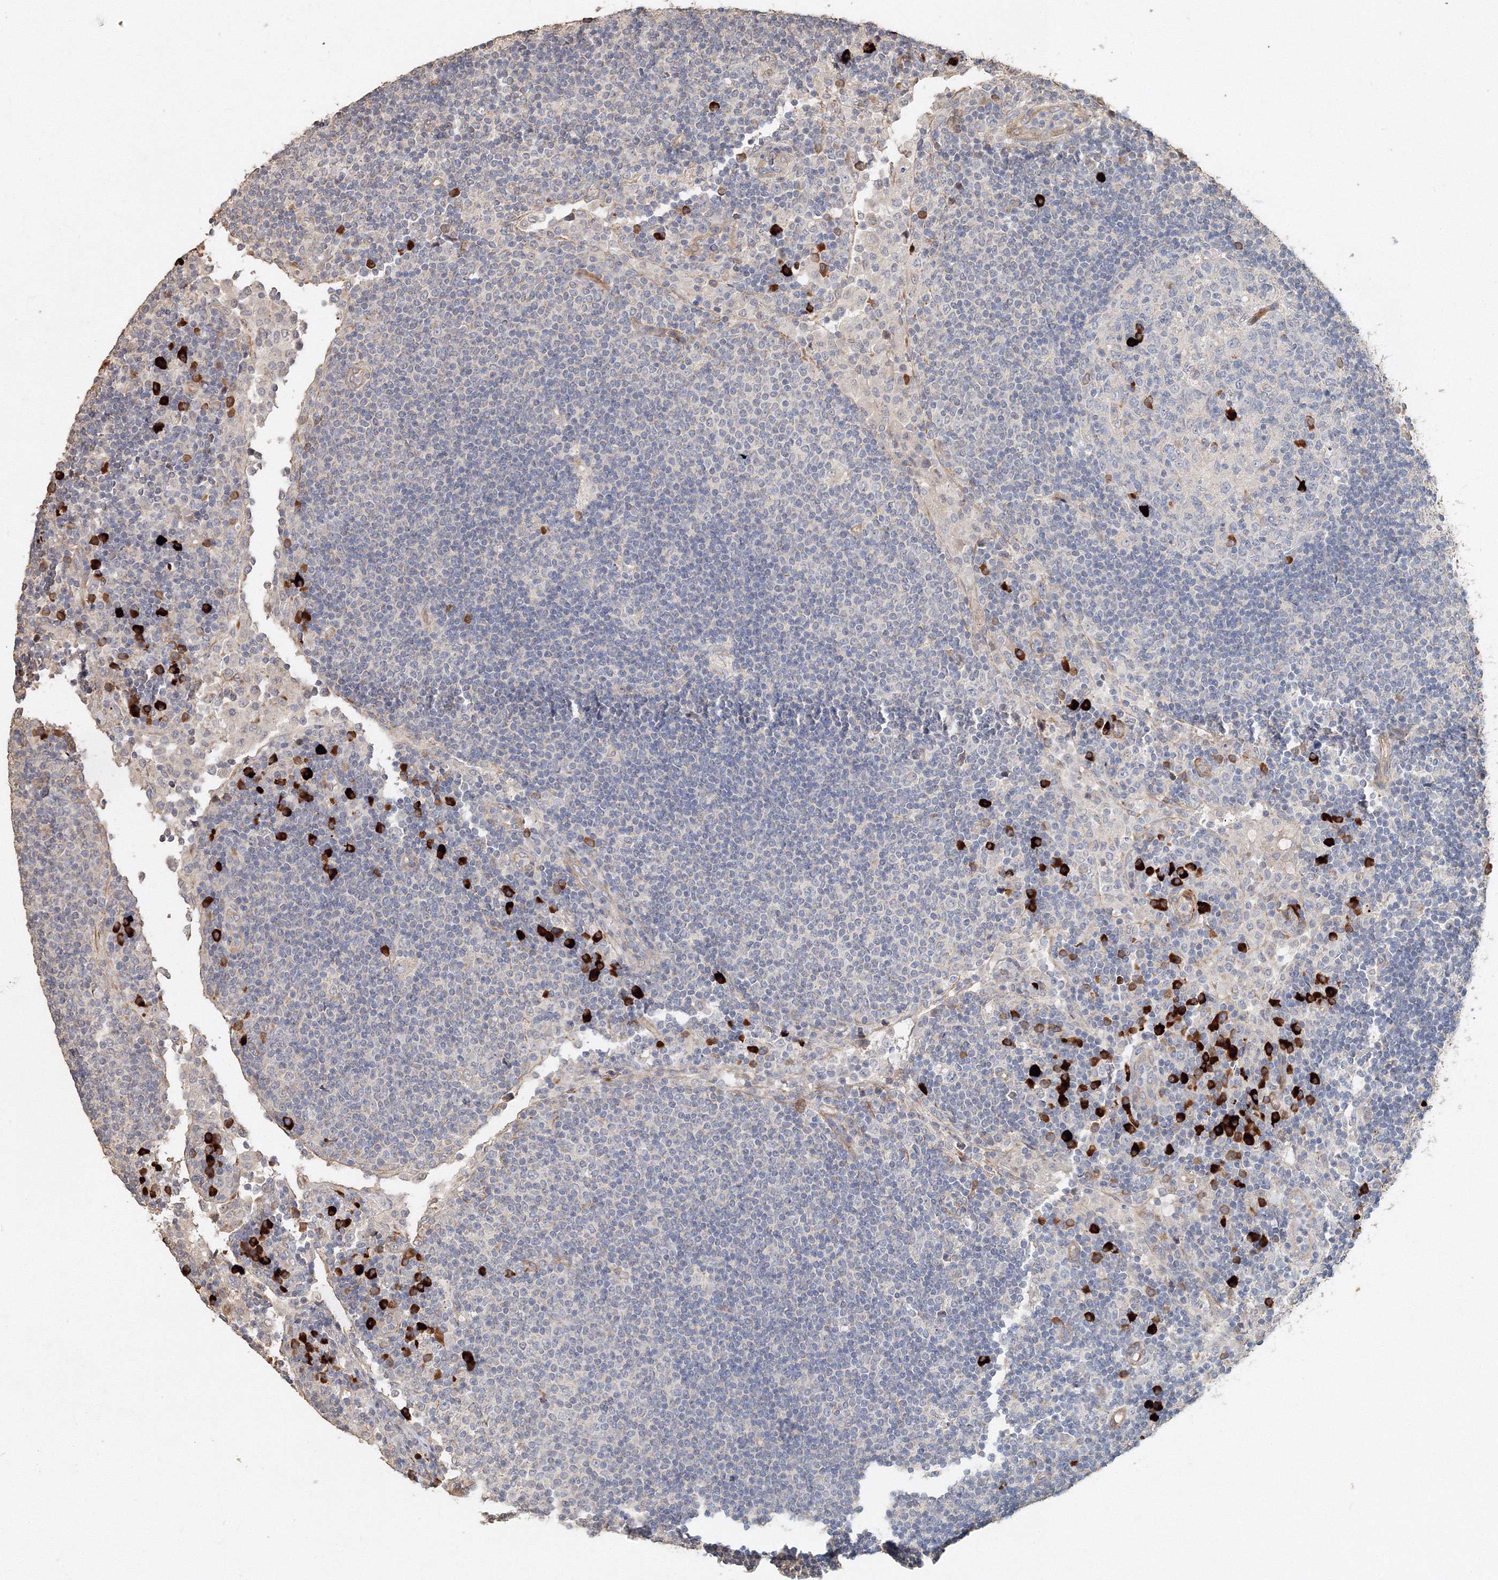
{"staining": {"intensity": "strong", "quantity": "<25%", "location": "cytoplasmic/membranous"}, "tissue": "lymph node", "cell_type": "Germinal center cells", "image_type": "normal", "snomed": [{"axis": "morphology", "description": "Normal tissue, NOS"}, {"axis": "topography", "description": "Lymph node"}], "caption": "Brown immunohistochemical staining in normal lymph node demonstrates strong cytoplasmic/membranous expression in about <25% of germinal center cells.", "gene": "NALF2", "patient": {"sex": "female", "age": 53}}